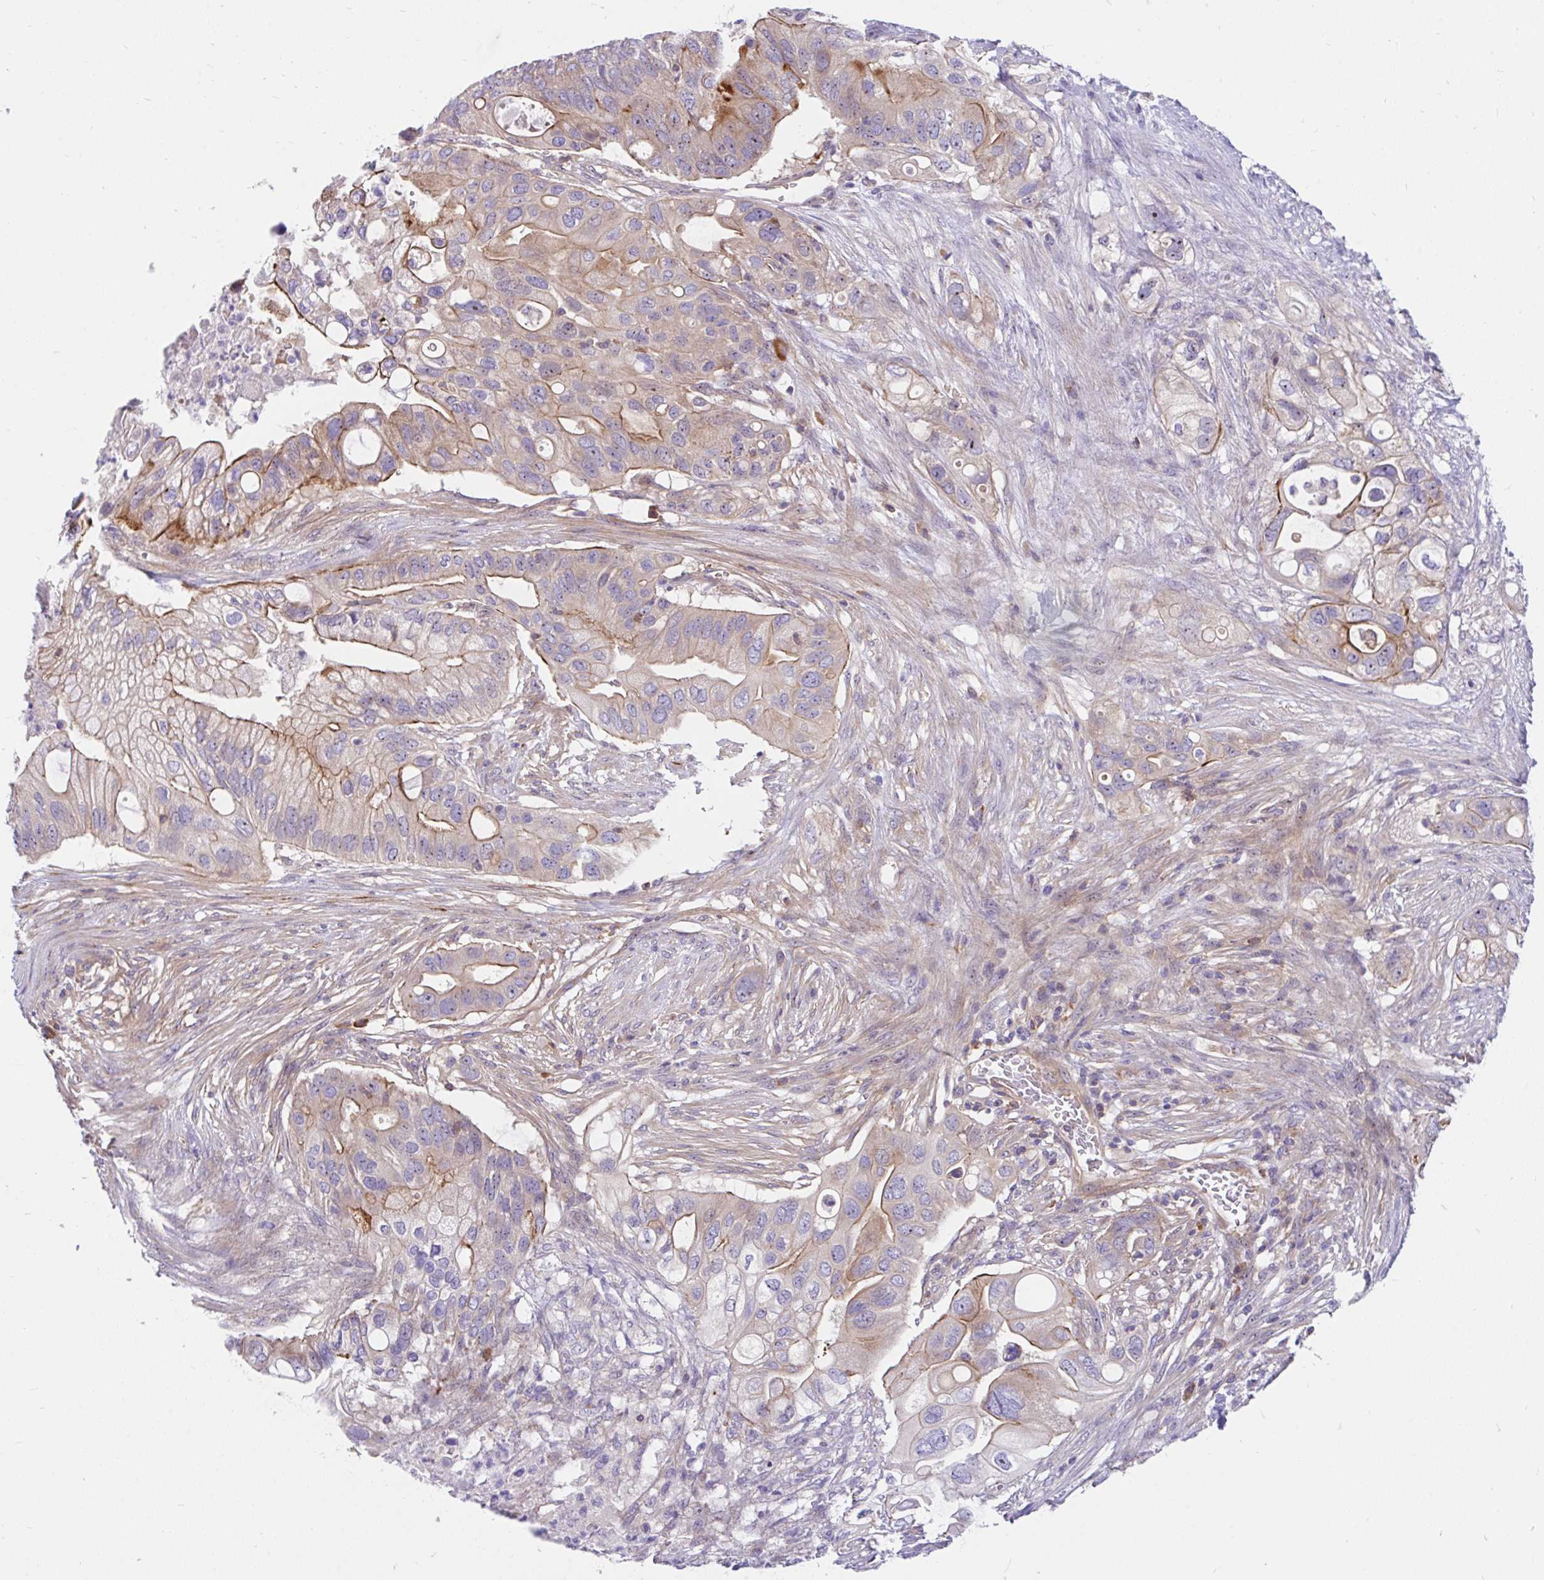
{"staining": {"intensity": "moderate", "quantity": "25%-75%", "location": "cytoplasmic/membranous"}, "tissue": "pancreatic cancer", "cell_type": "Tumor cells", "image_type": "cancer", "snomed": [{"axis": "morphology", "description": "Adenocarcinoma, NOS"}, {"axis": "topography", "description": "Pancreas"}], "caption": "Protein staining of pancreatic cancer (adenocarcinoma) tissue demonstrates moderate cytoplasmic/membranous positivity in about 25%-75% of tumor cells.", "gene": "LRRC26", "patient": {"sex": "female", "age": 72}}